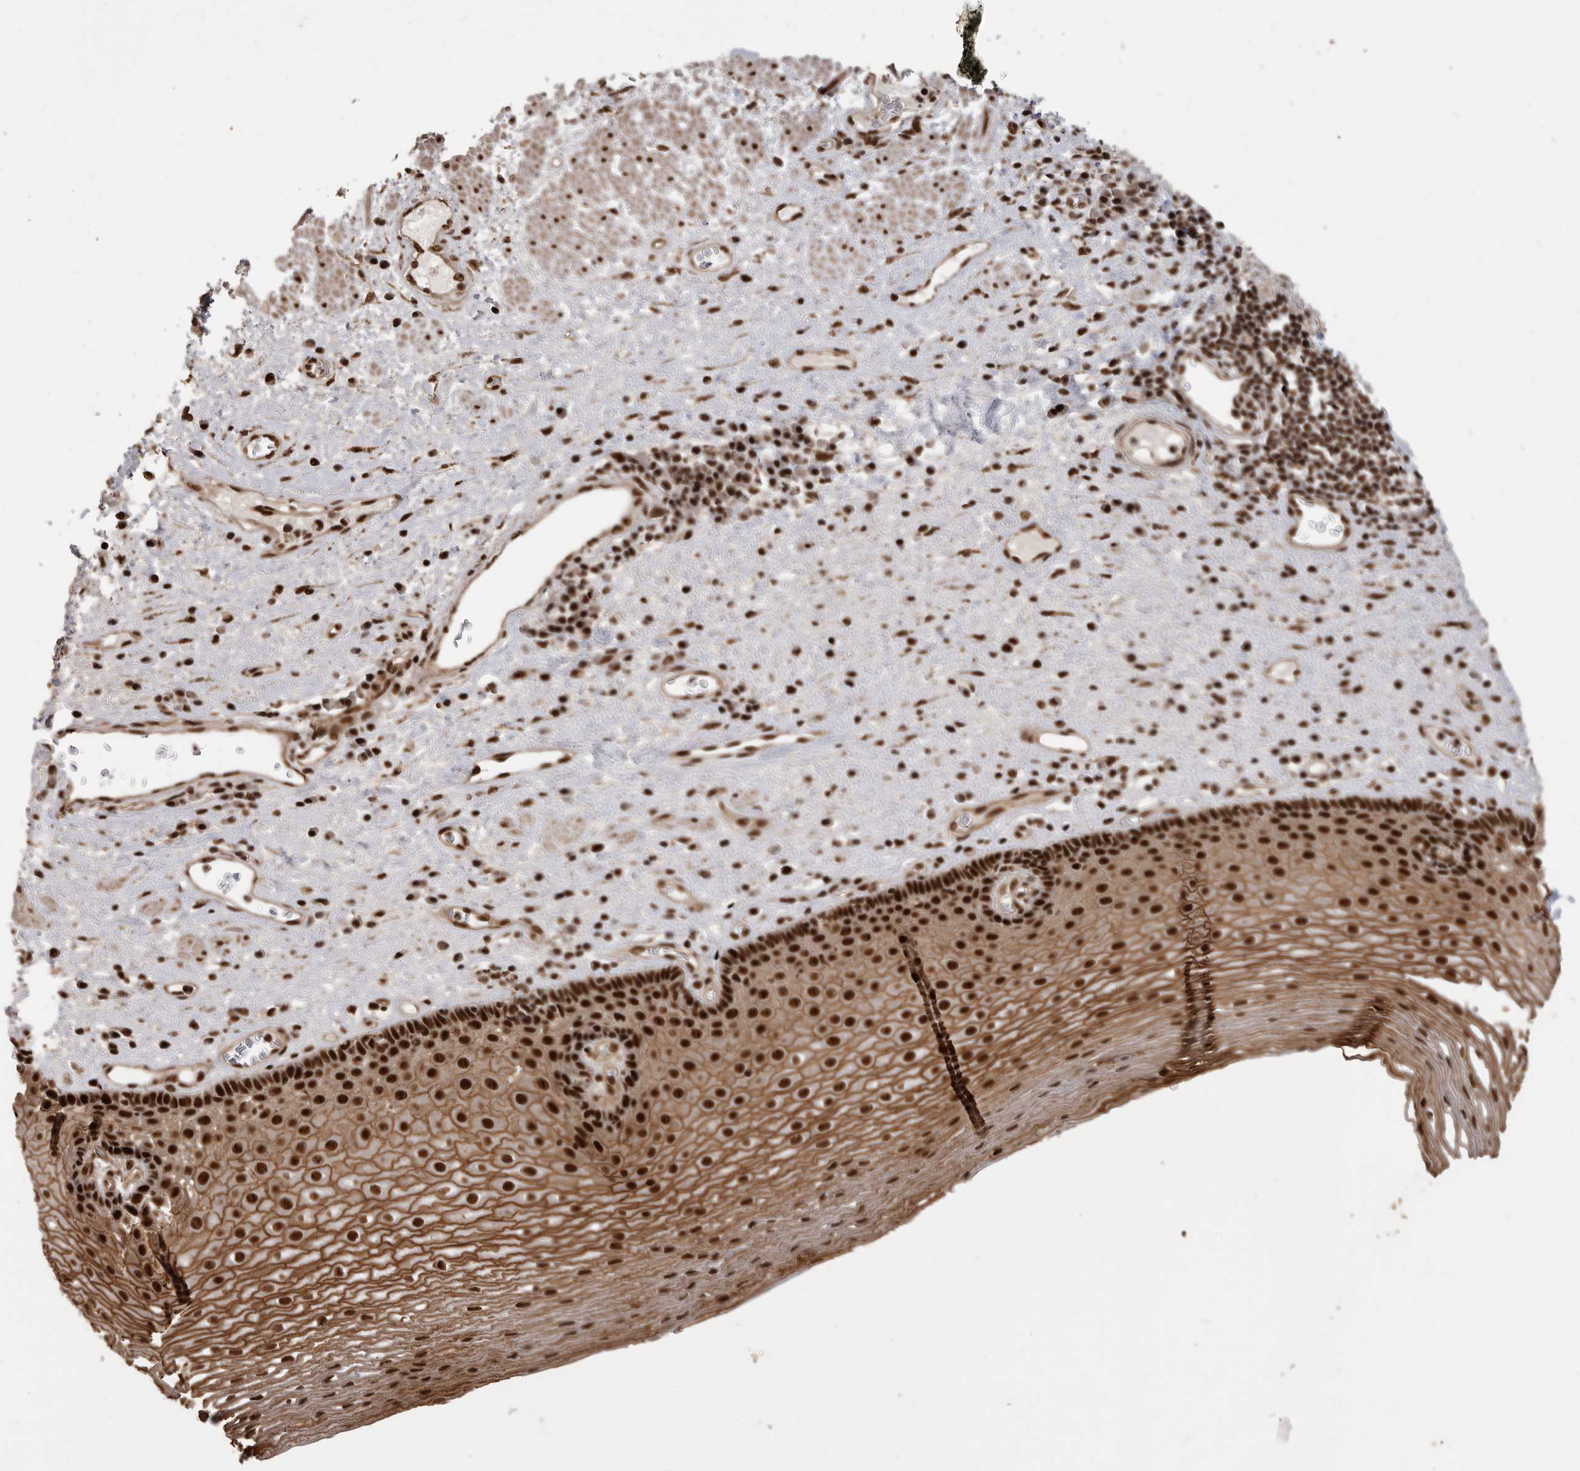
{"staining": {"intensity": "strong", "quantity": ">75%", "location": "cytoplasmic/membranous,nuclear"}, "tissue": "esophagus", "cell_type": "Squamous epithelial cells", "image_type": "normal", "snomed": [{"axis": "morphology", "description": "Normal tissue, NOS"}, {"axis": "morphology", "description": "Adenocarcinoma, NOS"}, {"axis": "topography", "description": "Esophagus"}], "caption": "Immunohistochemistry image of unremarkable esophagus: human esophagus stained using IHC shows high levels of strong protein expression localized specifically in the cytoplasmic/membranous,nuclear of squamous epithelial cells, appearing as a cytoplasmic/membranous,nuclear brown color.", "gene": "PPP1R8", "patient": {"sex": "male", "age": 62}}